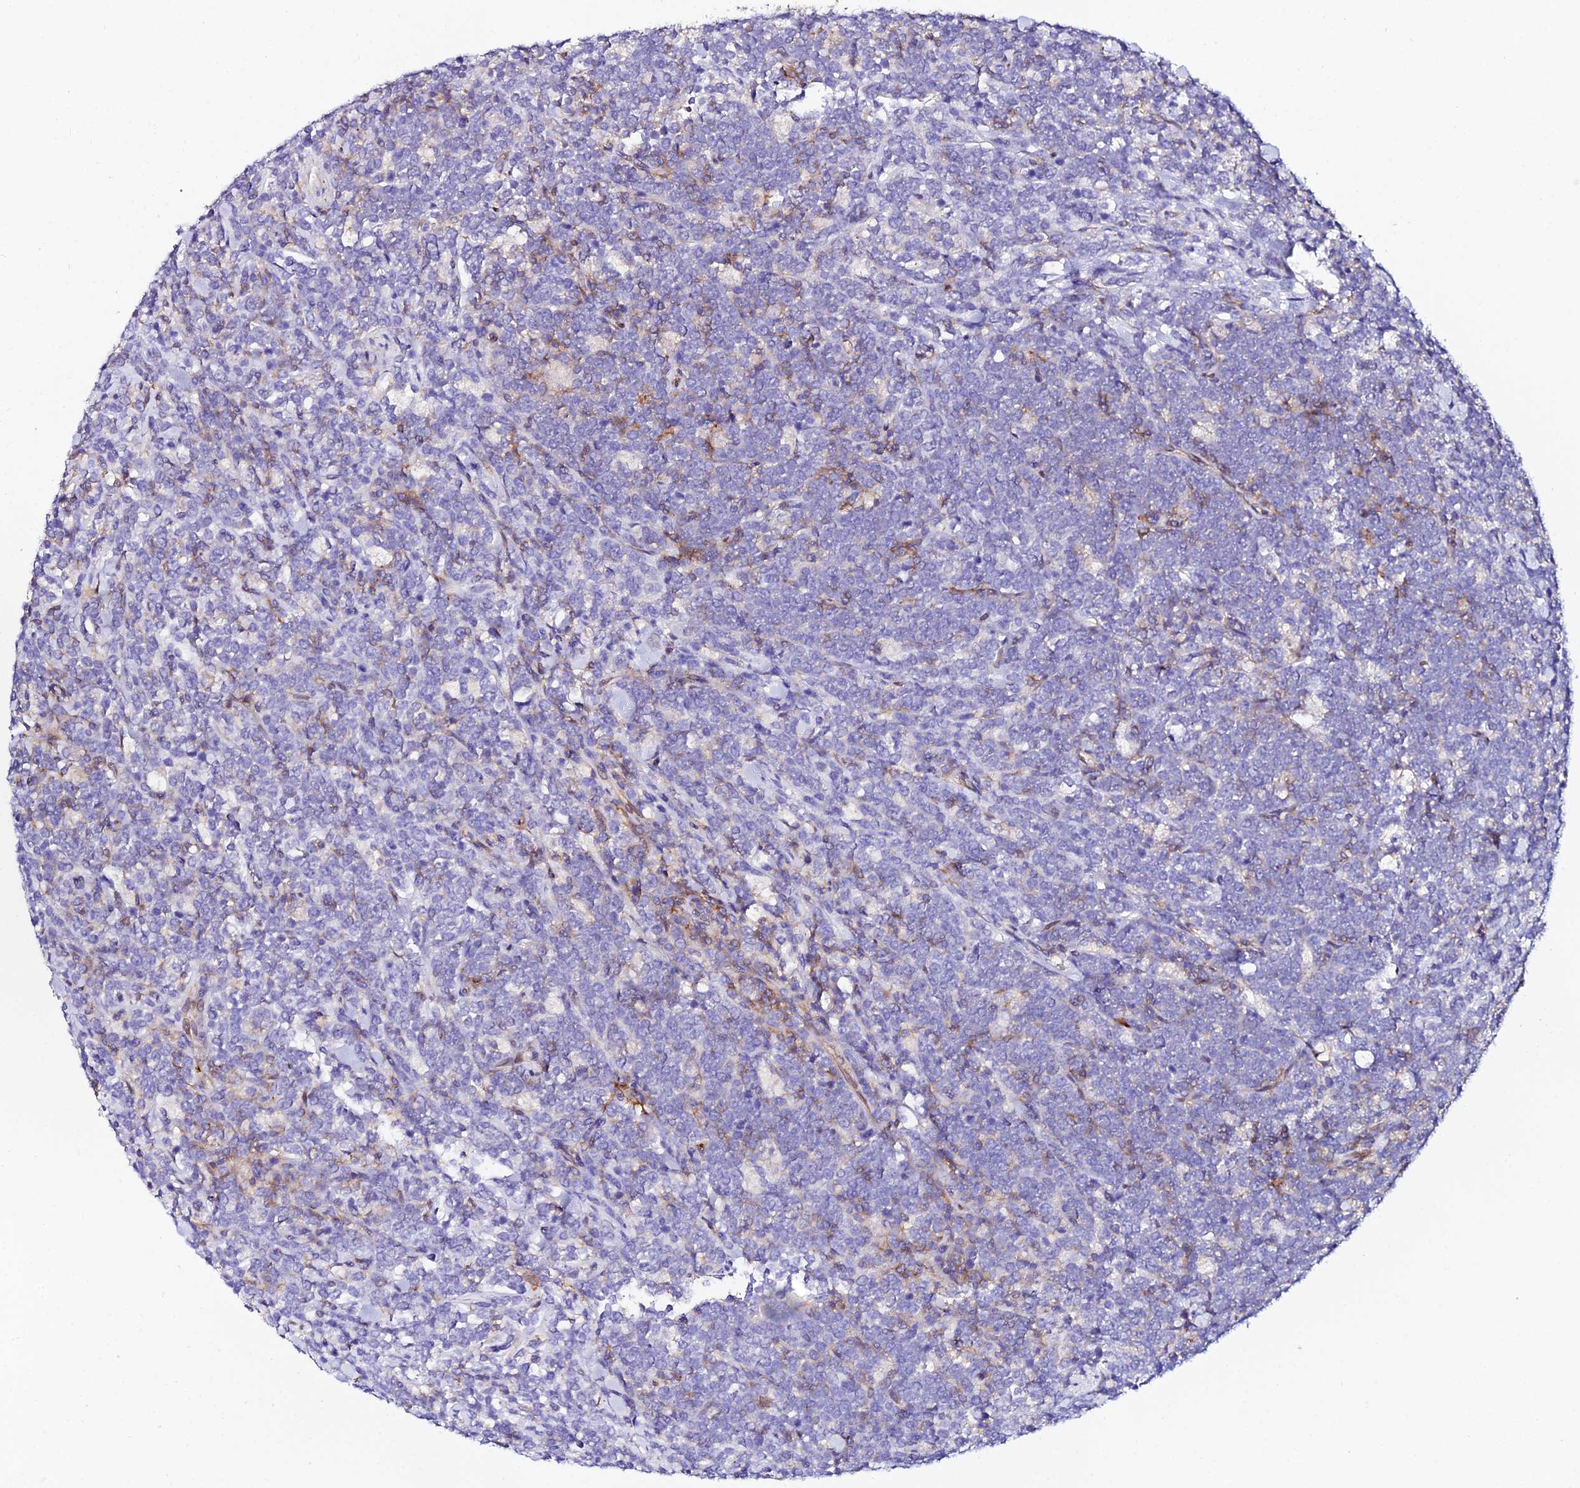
{"staining": {"intensity": "negative", "quantity": "none", "location": "none"}, "tissue": "lymphoma", "cell_type": "Tumor cells", "image_type": "cancer", "snomed": [{"axis": "morphology", "description": "Malignant lymphoma, non-Hodgkin's type, High grade"}, {"axis": "topography", "description": "Small intestine"}], "caption": "This micrograph is of malignant lymphoma, non-Hodgkin's type (high-grade) stained with IHC to label a protein in brown with the nuclei are counter-stained blue. There is no positivity in tumor cells.", "gene": "TRPV2", "patient": {"sex": "male", "age": 8}}